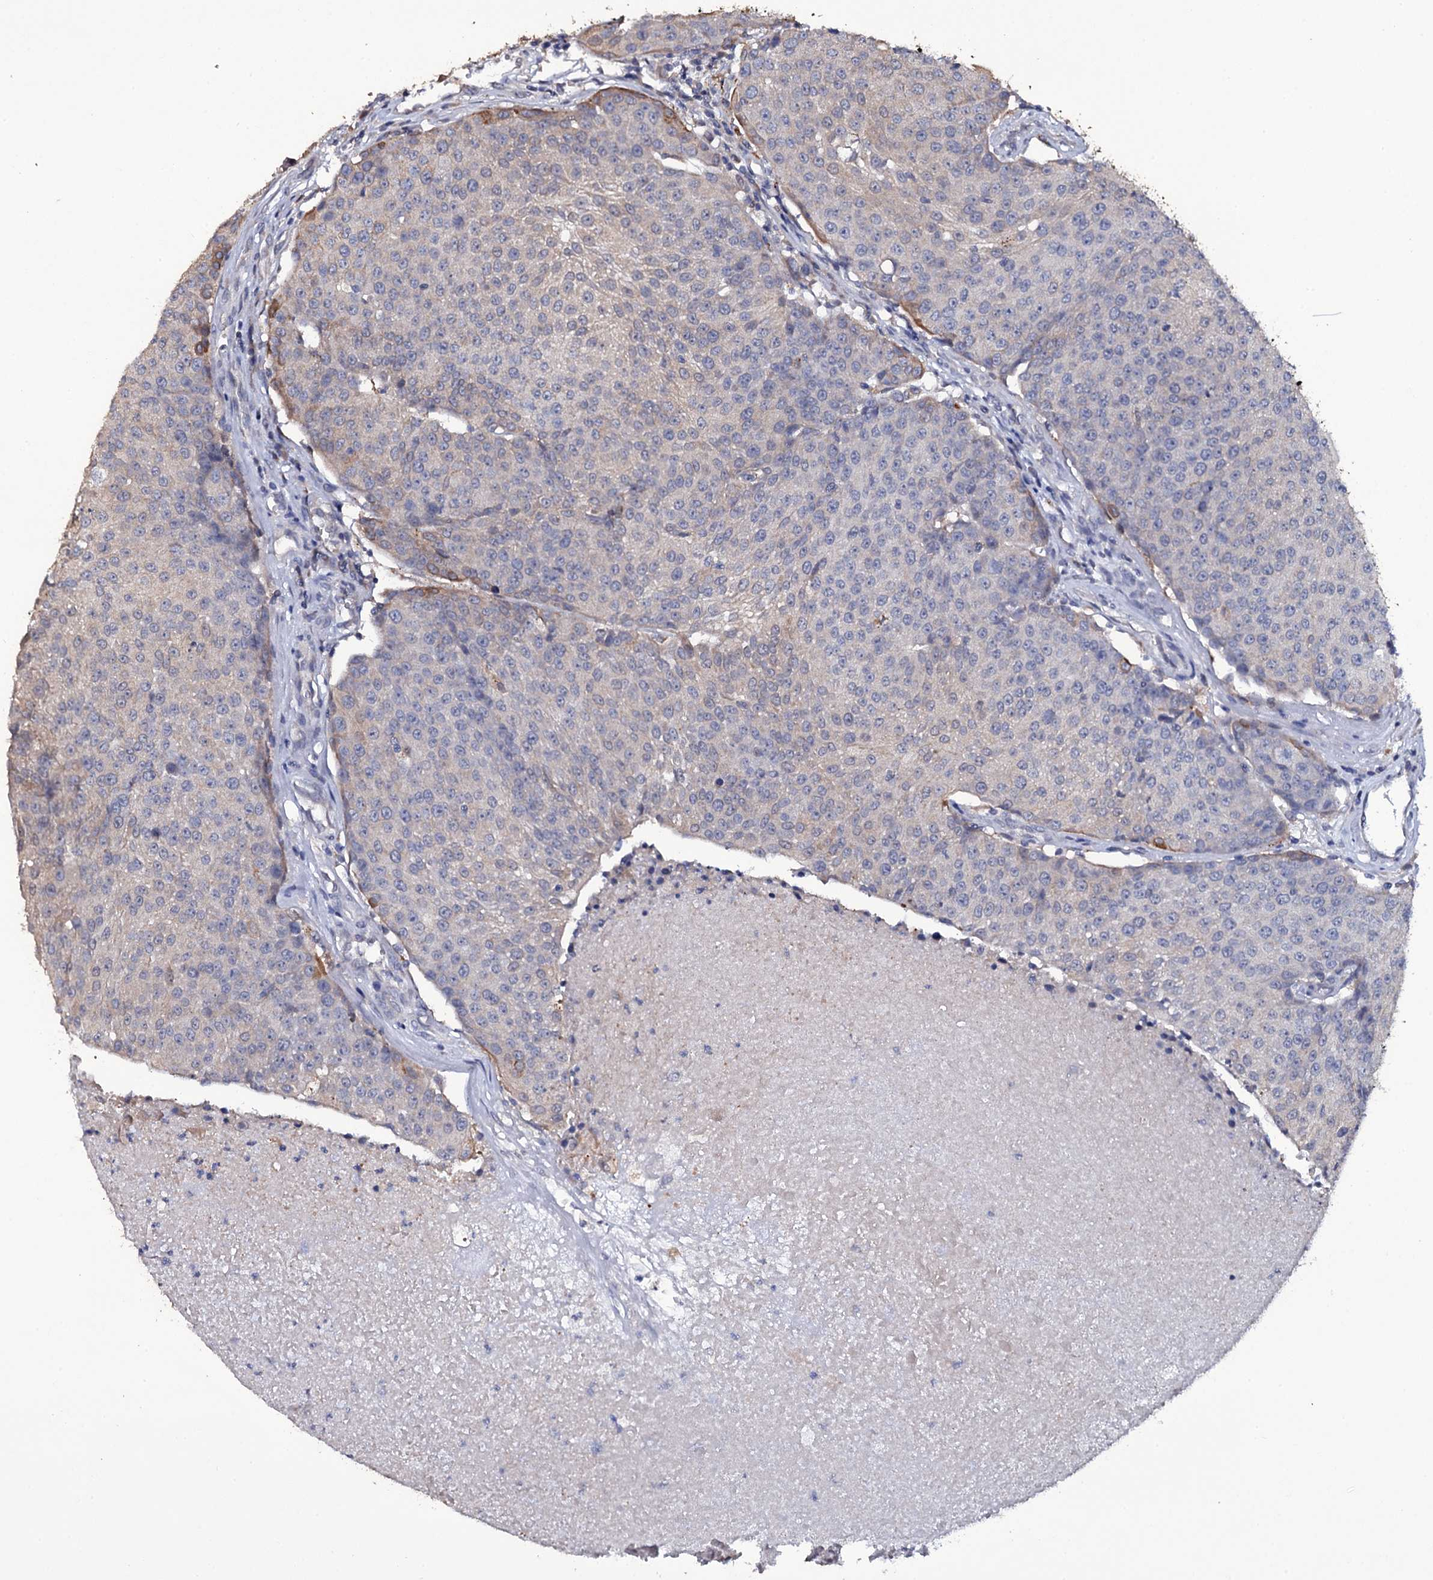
{"staining": {"intensity": "weak", "quantity": "<25%", "location": "cytoplasmic/membranous"}, "tissue": "urothelial cancer", "cell_type": "Tumor cells", "image_type": "cancer", "snomed": [{"axis": "morphology", "description": "Urothelial carcinoma, High grade"}, {"axis": "topography", "description": "Urinary bladder"}], "caption": "Tumor cells show no significant protein expression in high-grade urothelial carcinoma.", "gene": "CRYL1", "patient": {"sex": "female", "age": 85}}